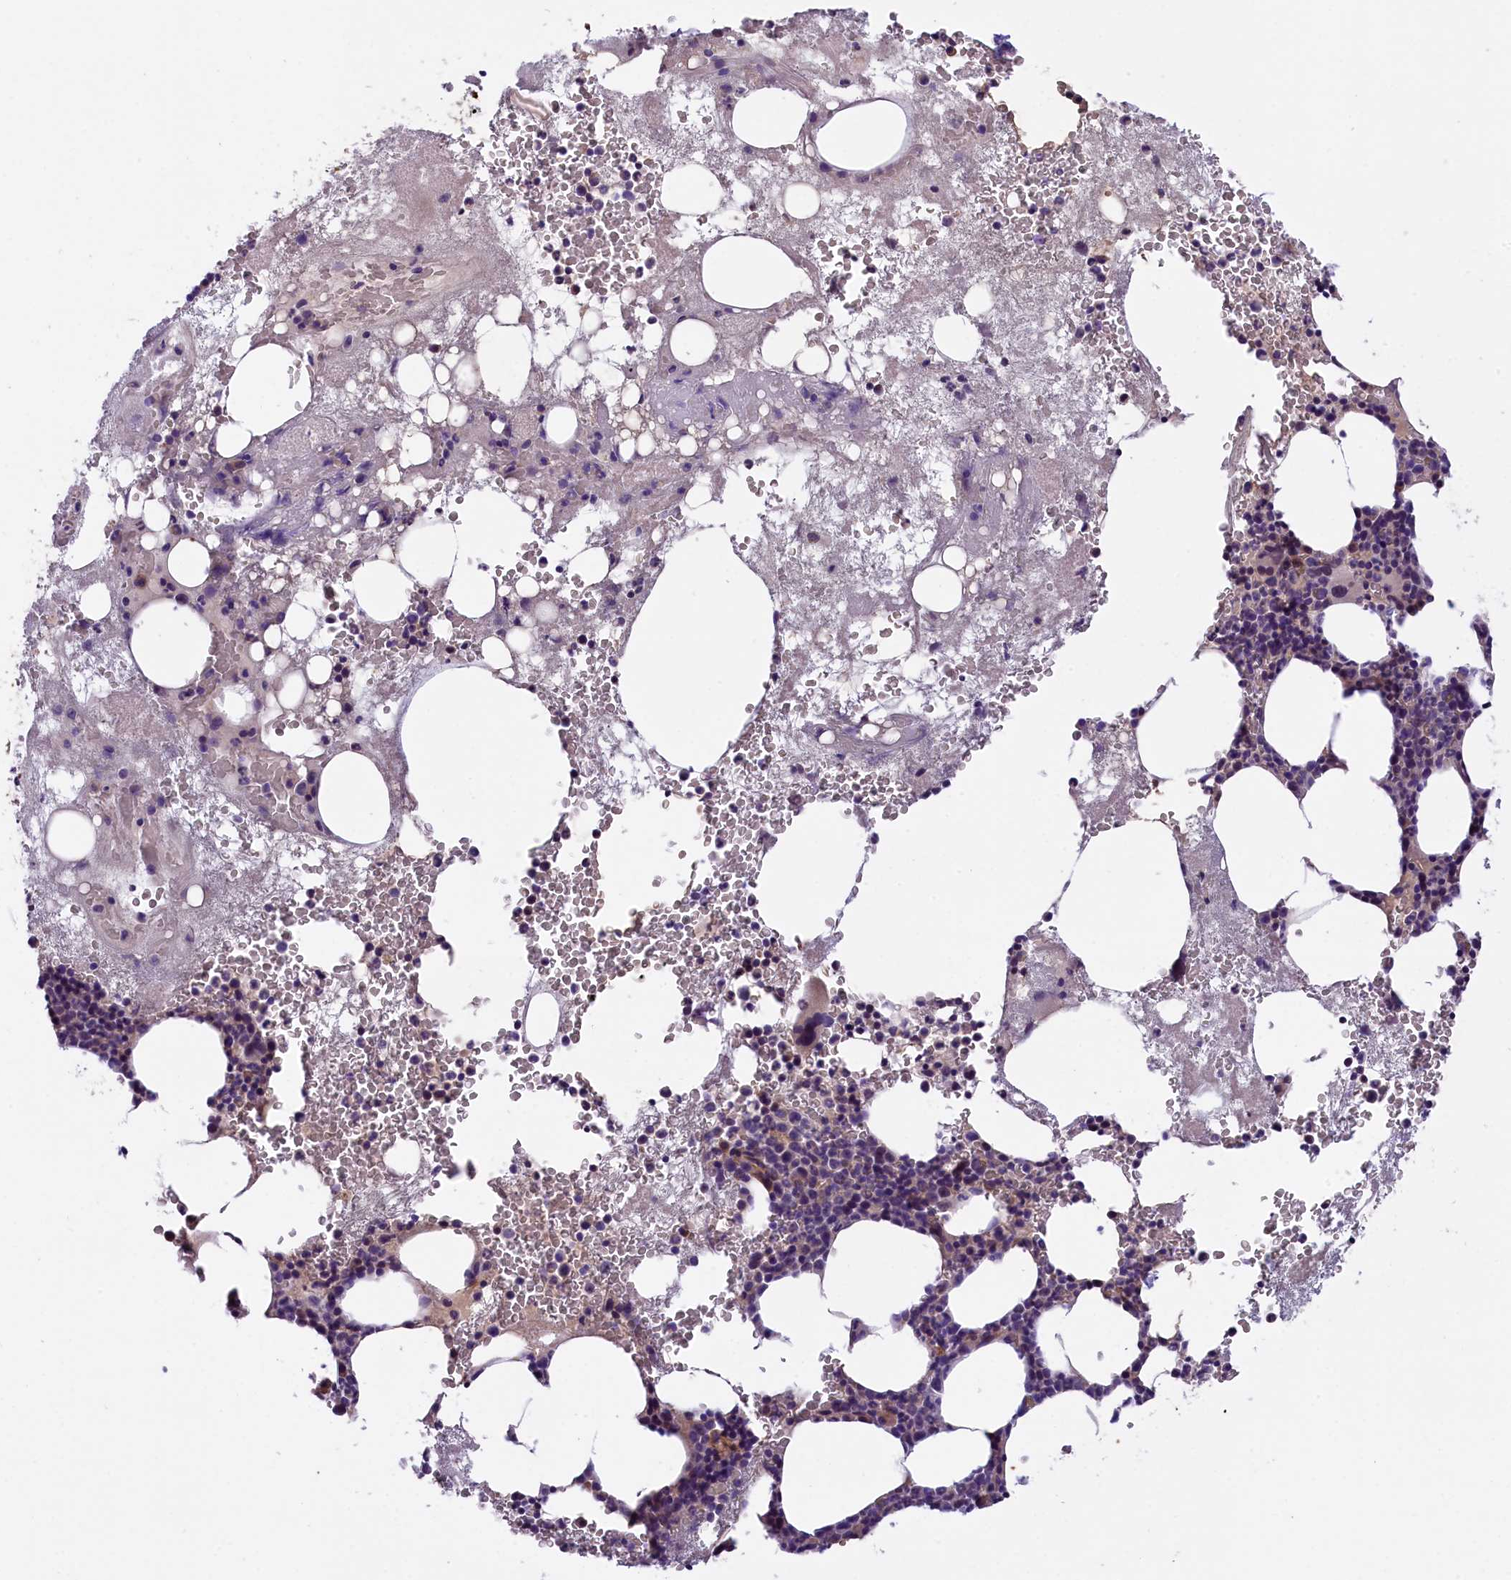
{"staining": {"intensity": "weak", "quantity": "<25%", "location": "cytoplasmic/membranous"}, "tissue": "bone marrow", "cell_type": "Hematopoietic cells", "image_type": "normal", "snomed": [{"axis": "morphology", "description": "Normal tissue, NOS"}, {"axis": "topography", "description": "Bone marrow"}], "caption": "Immunohistochemistry histopathology image of normal bone marrow stained for a protein (brown), which exhibits no positivity in hematopoietic cells.", "gene": "CCDC32", "patient": {"sex": "male", "age": 80}}